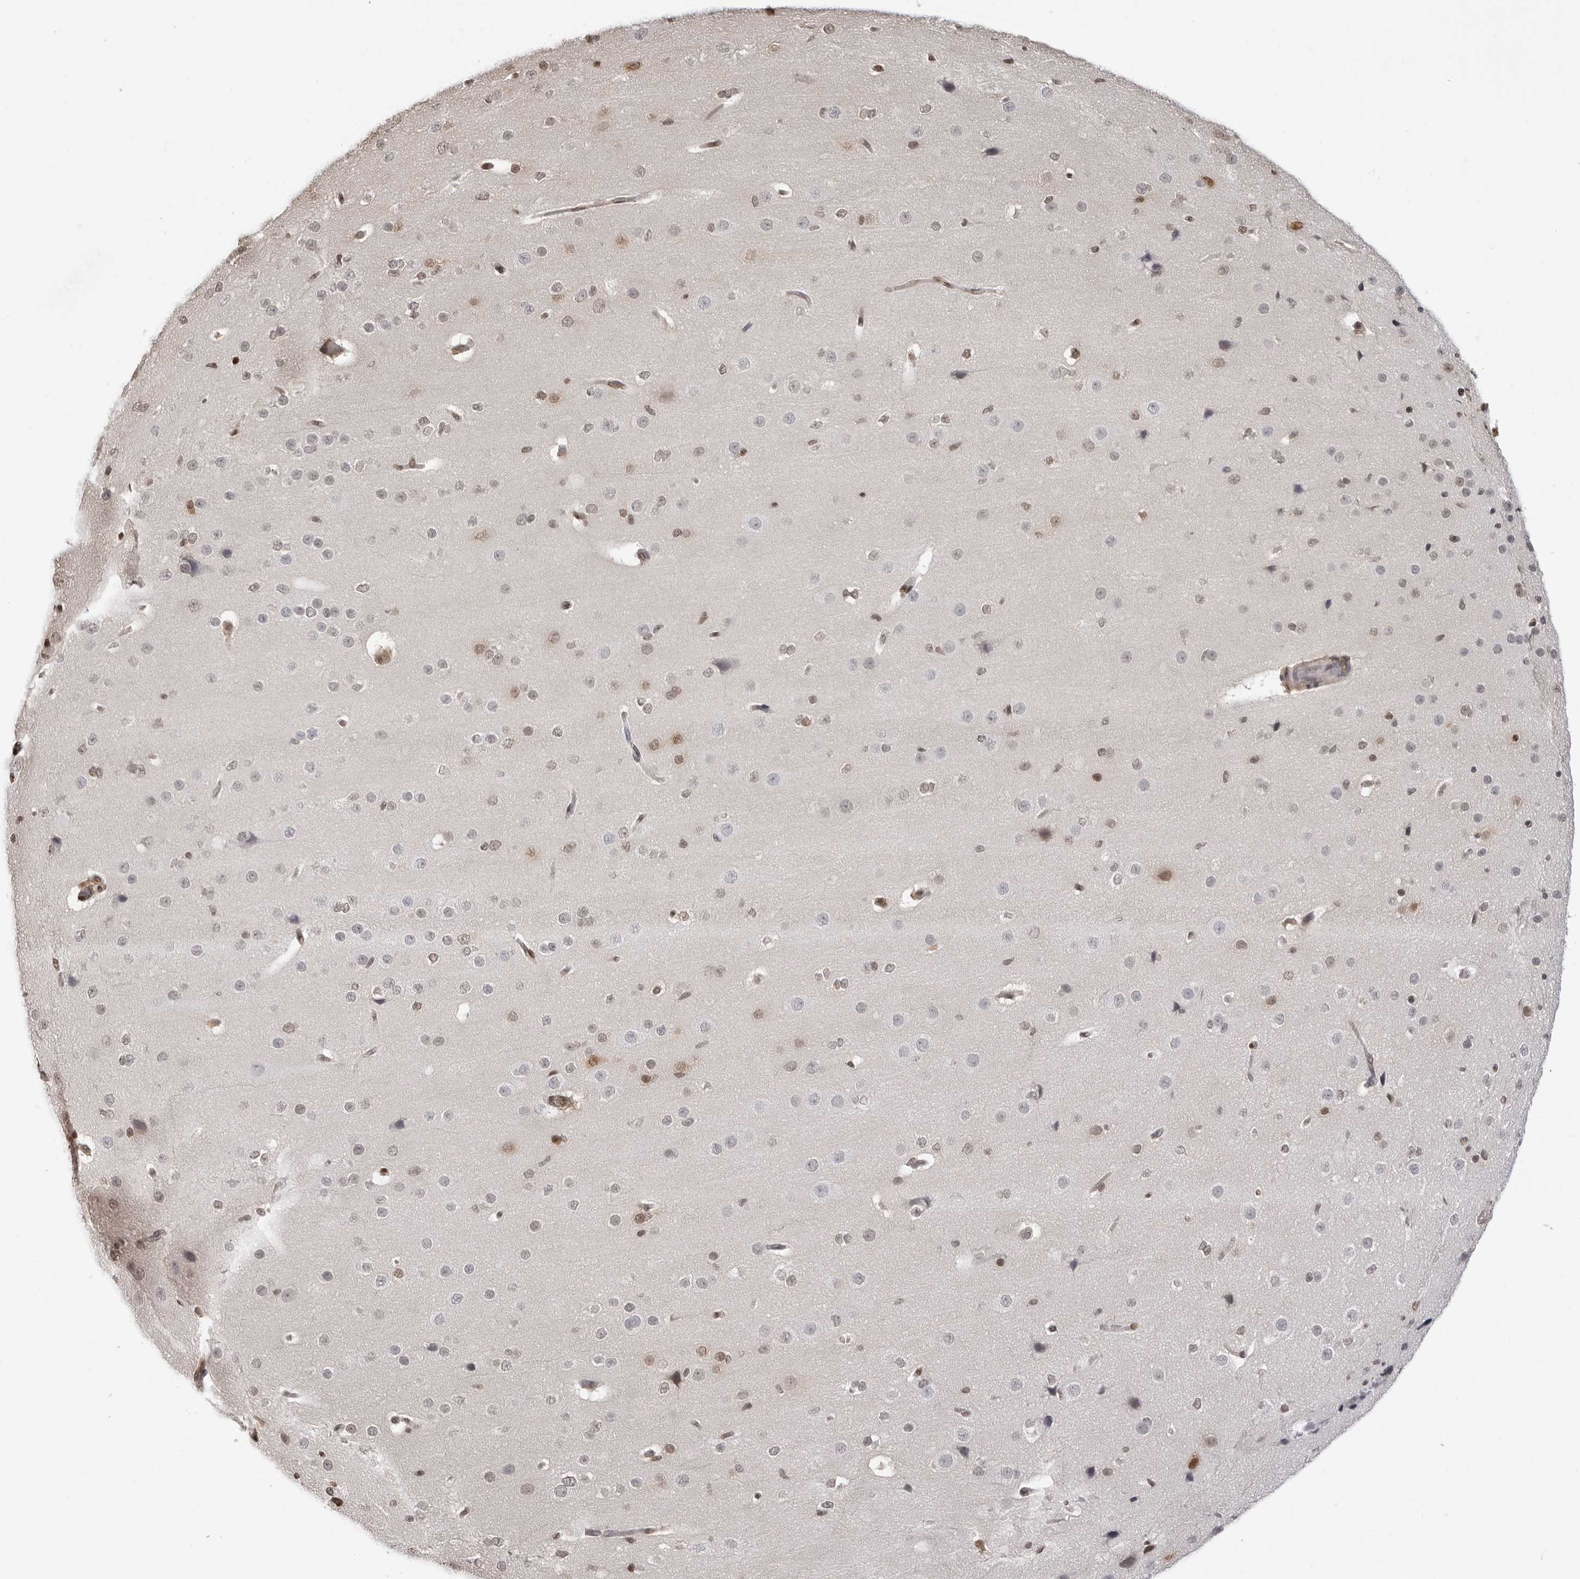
{"staining": {"intensity": "moderate", "quantity": ">75%", "location": "cytoplasmic/membranous,nuclear"}, "tissue": "cerebral cortex", "cell_type": "Endothelial cells", "image_type": "normal", "snomed": [{"axis": "morphology", "description": "Normal tissue, NOS"}, {"axis": "morphology", "description": "Developmental malformation"}, {"axis": "topography", "description": "Cerebral cortex"}], "caption": "Moderate cytoplasmic/membranous,nuclear expression for a protein is identified in approximately >75% of endothelial cells of unremarkable cerebral cortex using IHC.", "gene": "HSPA4", "patient": {"sex": "female", "age": 30}}